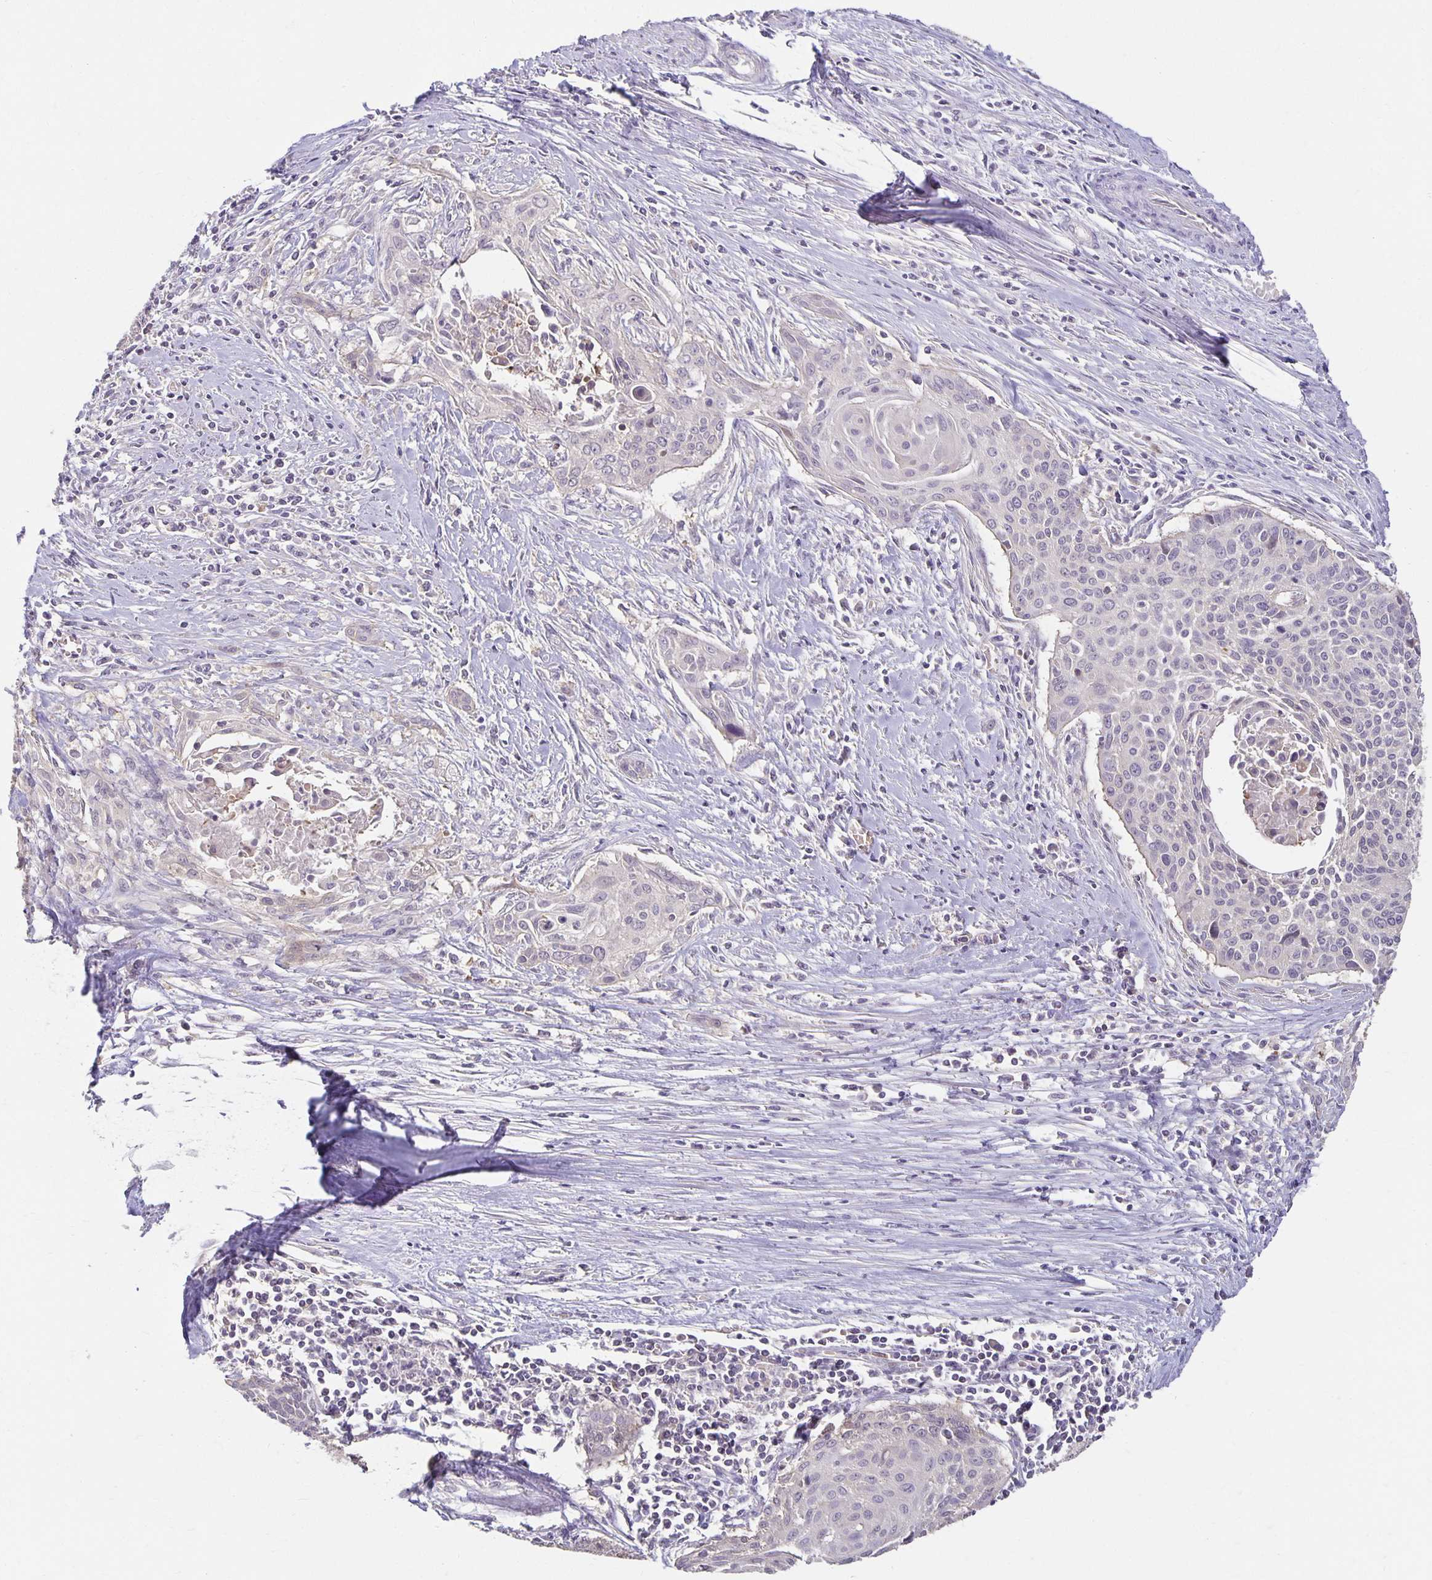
{"staining": {"intensity": "negative", "quantity": "none", "location": "none"}, "tissue": "cervical cancer", "cell_type": "Tumor cells", "image_type": "cancer", "snomed": [{"axis": "morphology", "description": "Squamous cell carcinoma, NOS"}, {"axis": "topography", "description": "Cervix"}], "caption": "Immunohistochemical staining of human cervical squamous cell carcinoma reveals no significant expression in tumor cells.", "gene": "CST6", "patient": {"sex": "female", "age": 55}}